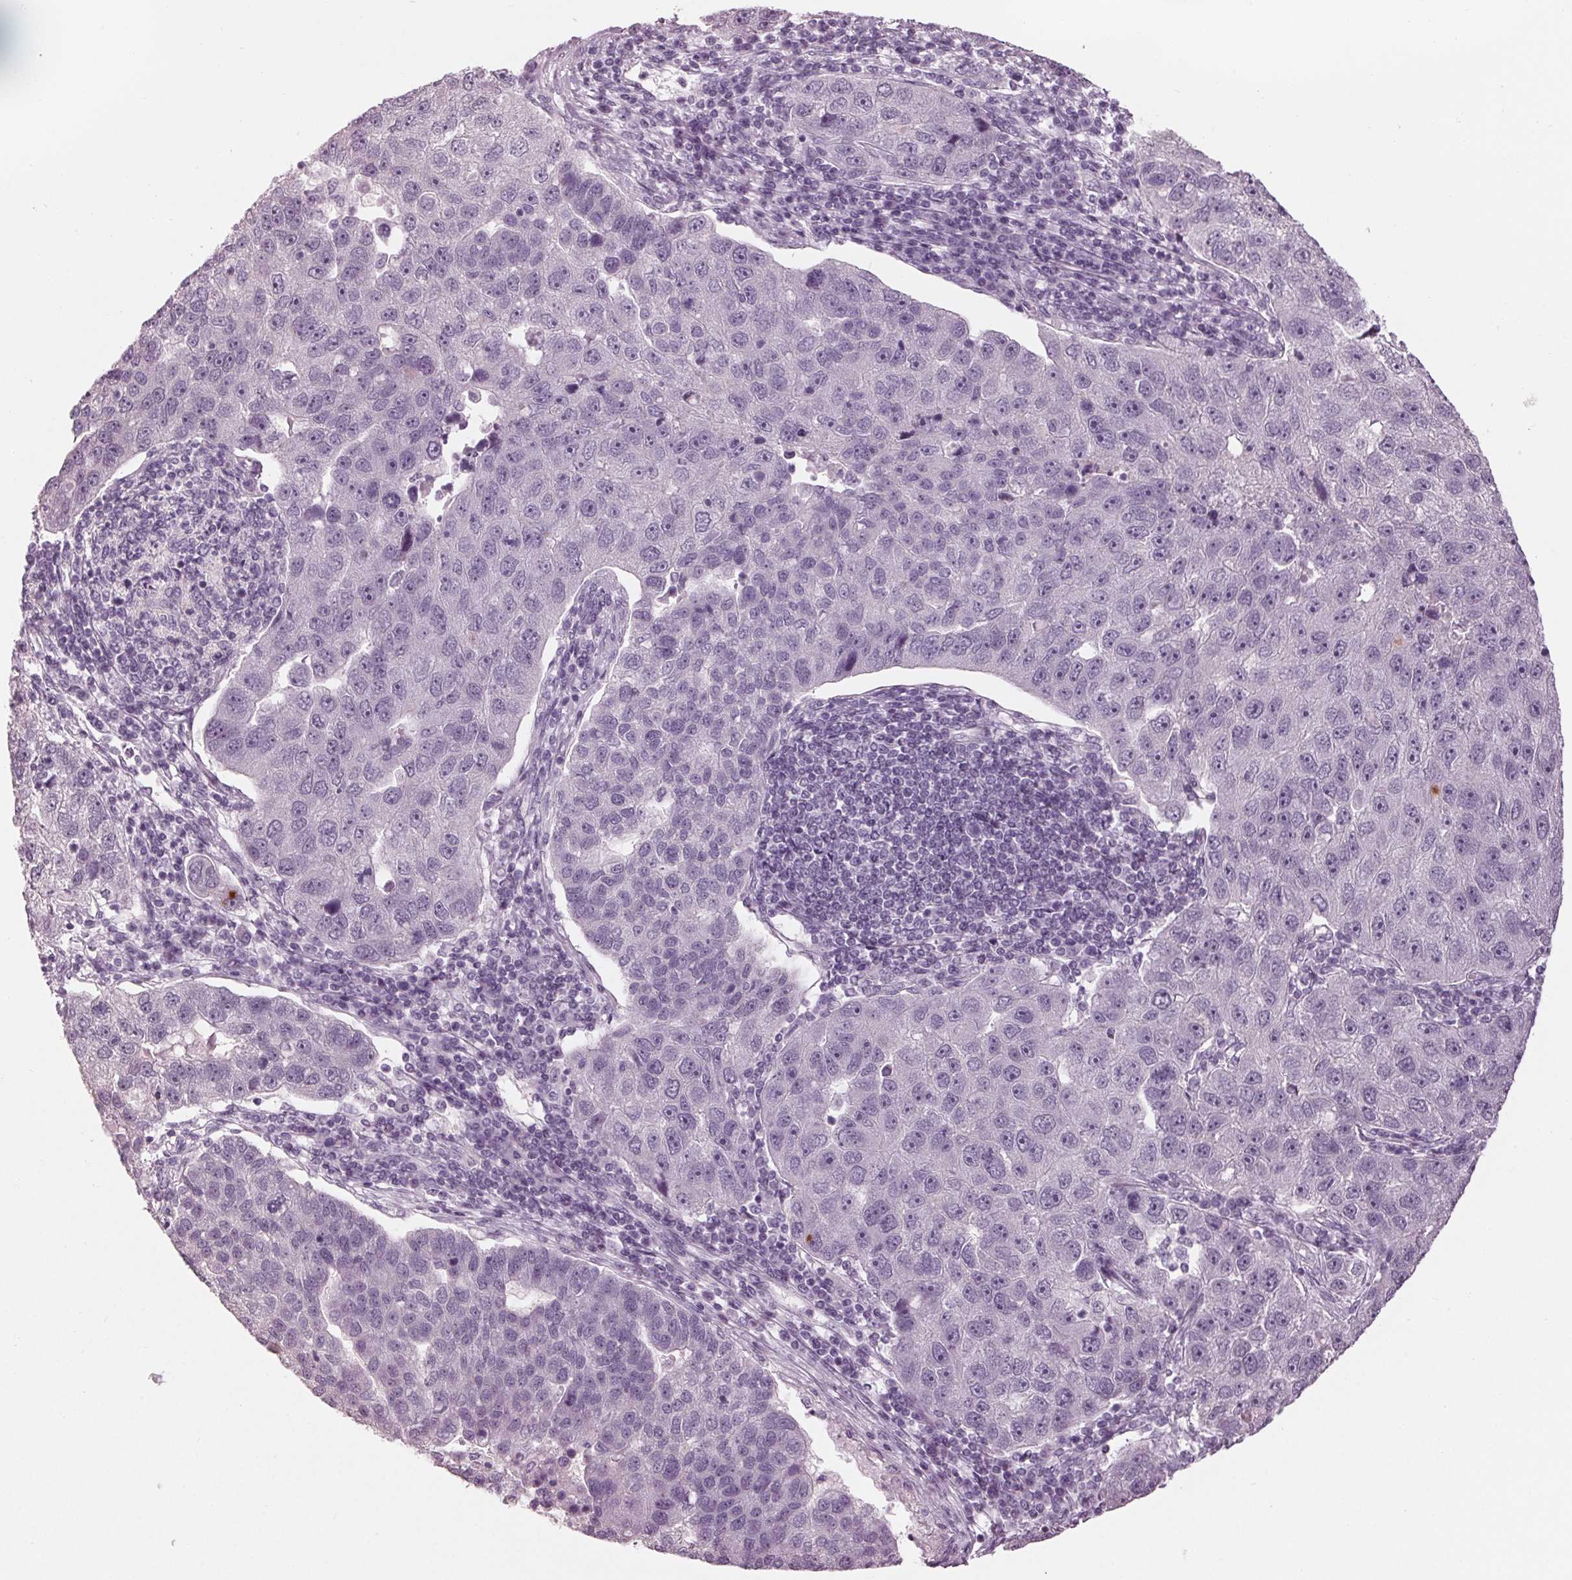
{"staining": {"intensity": "negative", "quantity": "none", "location": "none"}, "tissue": "pancreatic cancer", "cell_type": "Tumor cells", "image_type": "cancer", "snomed": [{"axis": "morphology", "description": "Adenocarcinoma, NOS"}, {"axis": "topography", "description": "Pancreas"}], "caption": "Immunohistochemistry (IHC) micrograph of human pancreatic adenocarcinoma stained for a protein (brown), which shows no positivity in tumor cells. (Stains: DAB (3,3'-diaminobenzidine) immunohistochemistry with hematoxylin counter stain, Microscopy: brightfield microscopy at high magnification).", "gene": "TNNC2", "patient": {"sex": "female", "age": 61}}